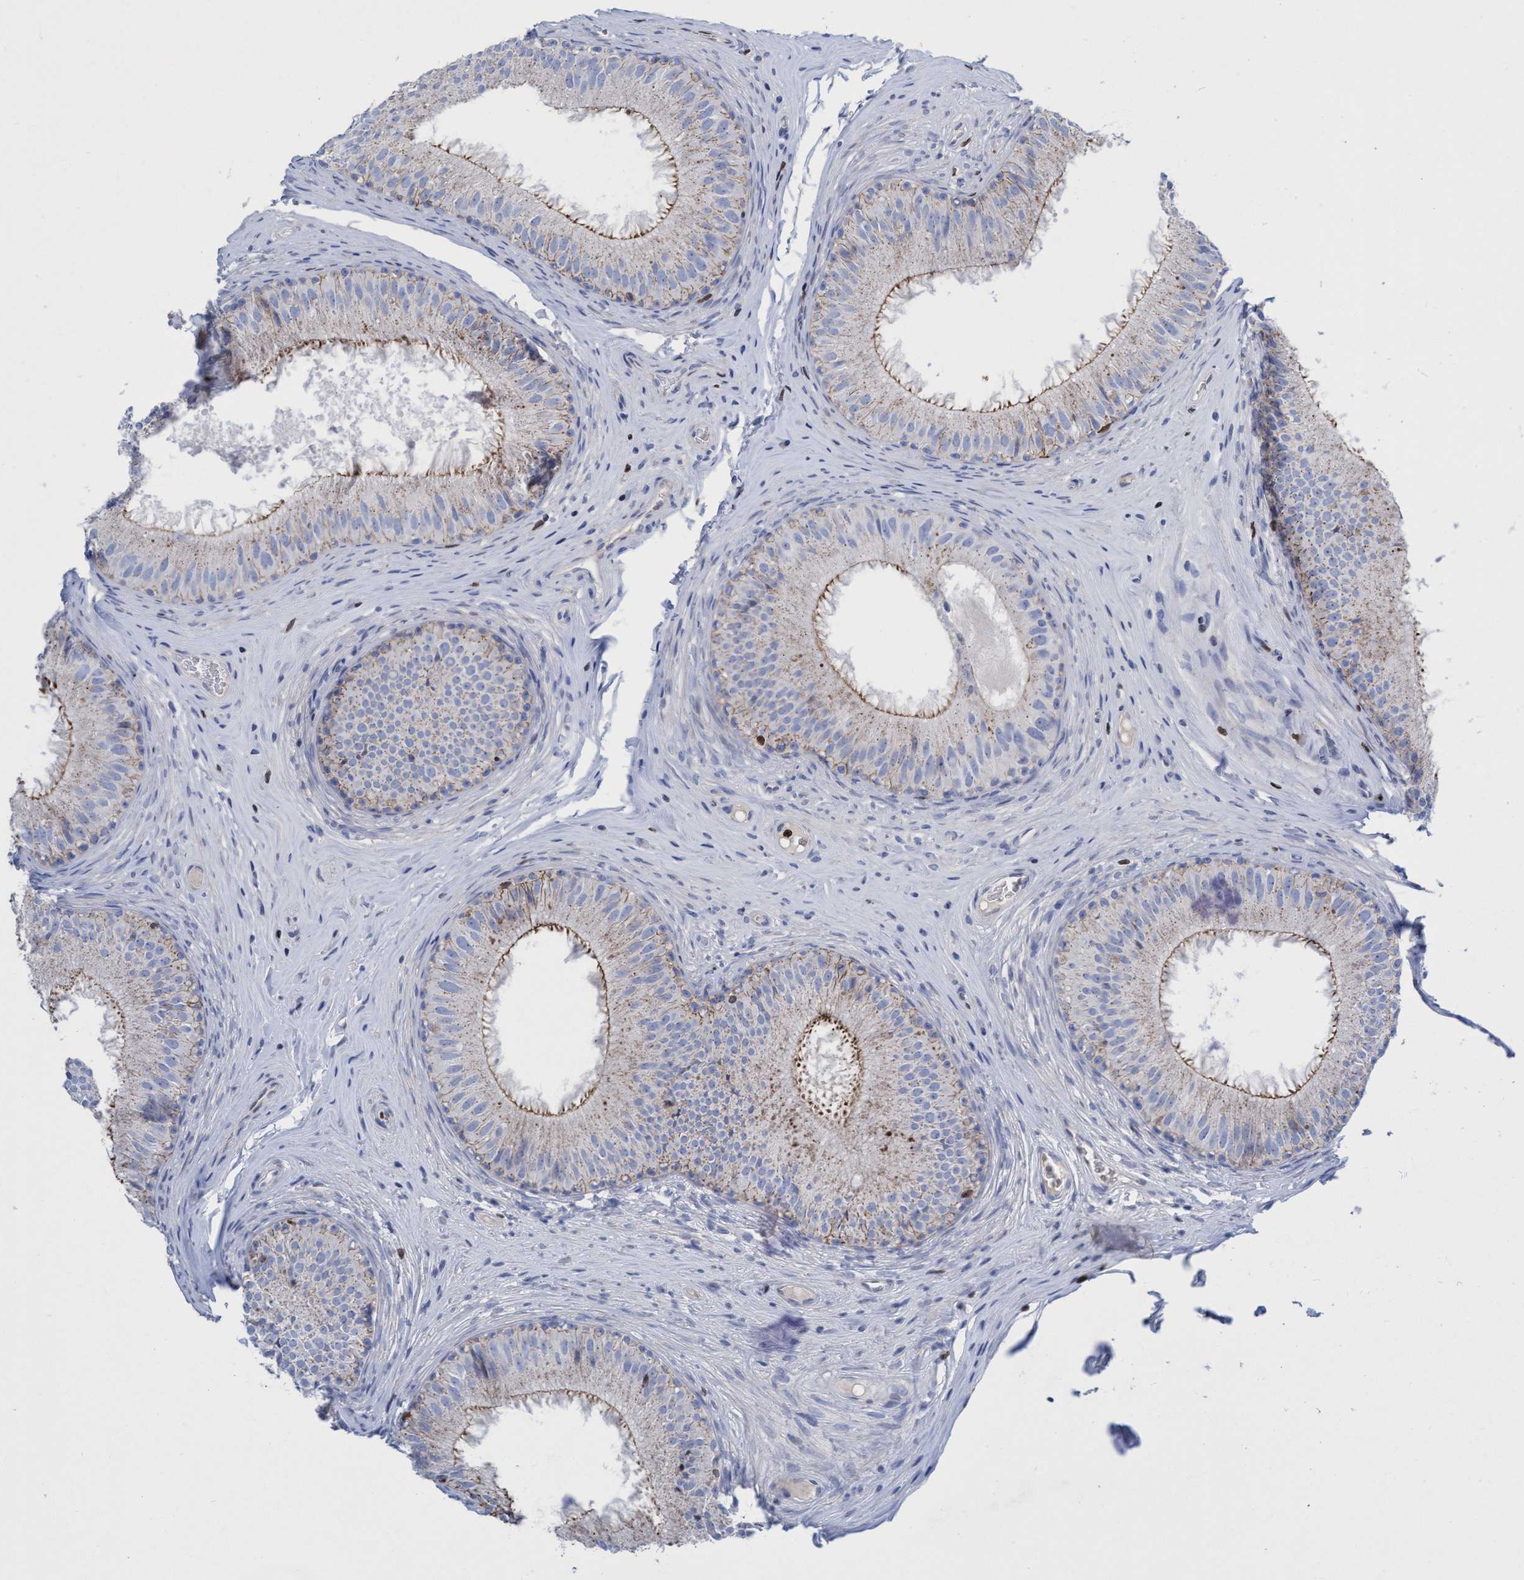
{"staining": {"intensity": "weak", "quantity": "25%-75%", "location": "cytoplasmic/membranous"}, "tissue": "epididymis", "cell_type": "Glandular cells", "image_type": "normal", "snomed": [{"axis": "morphology", "description": "Normal tissue, NOS"}, {"axis": "topography", "description": "Epididymis"}], "caption": "DAB immunohistochemical staining of unremarkable human epididymis demonstrates weak cytoplasmic/membranous protein positivity in approximately 25%-75% of glandular cells. The staining is performed using DAB (3,3'-diaminobenzidine) brown chromogen to label protein expression. The nuclei are counter-stained blue using hematoxylin.", "gene": "CBX2", "patient": {"sex": "male", "age": 32}}